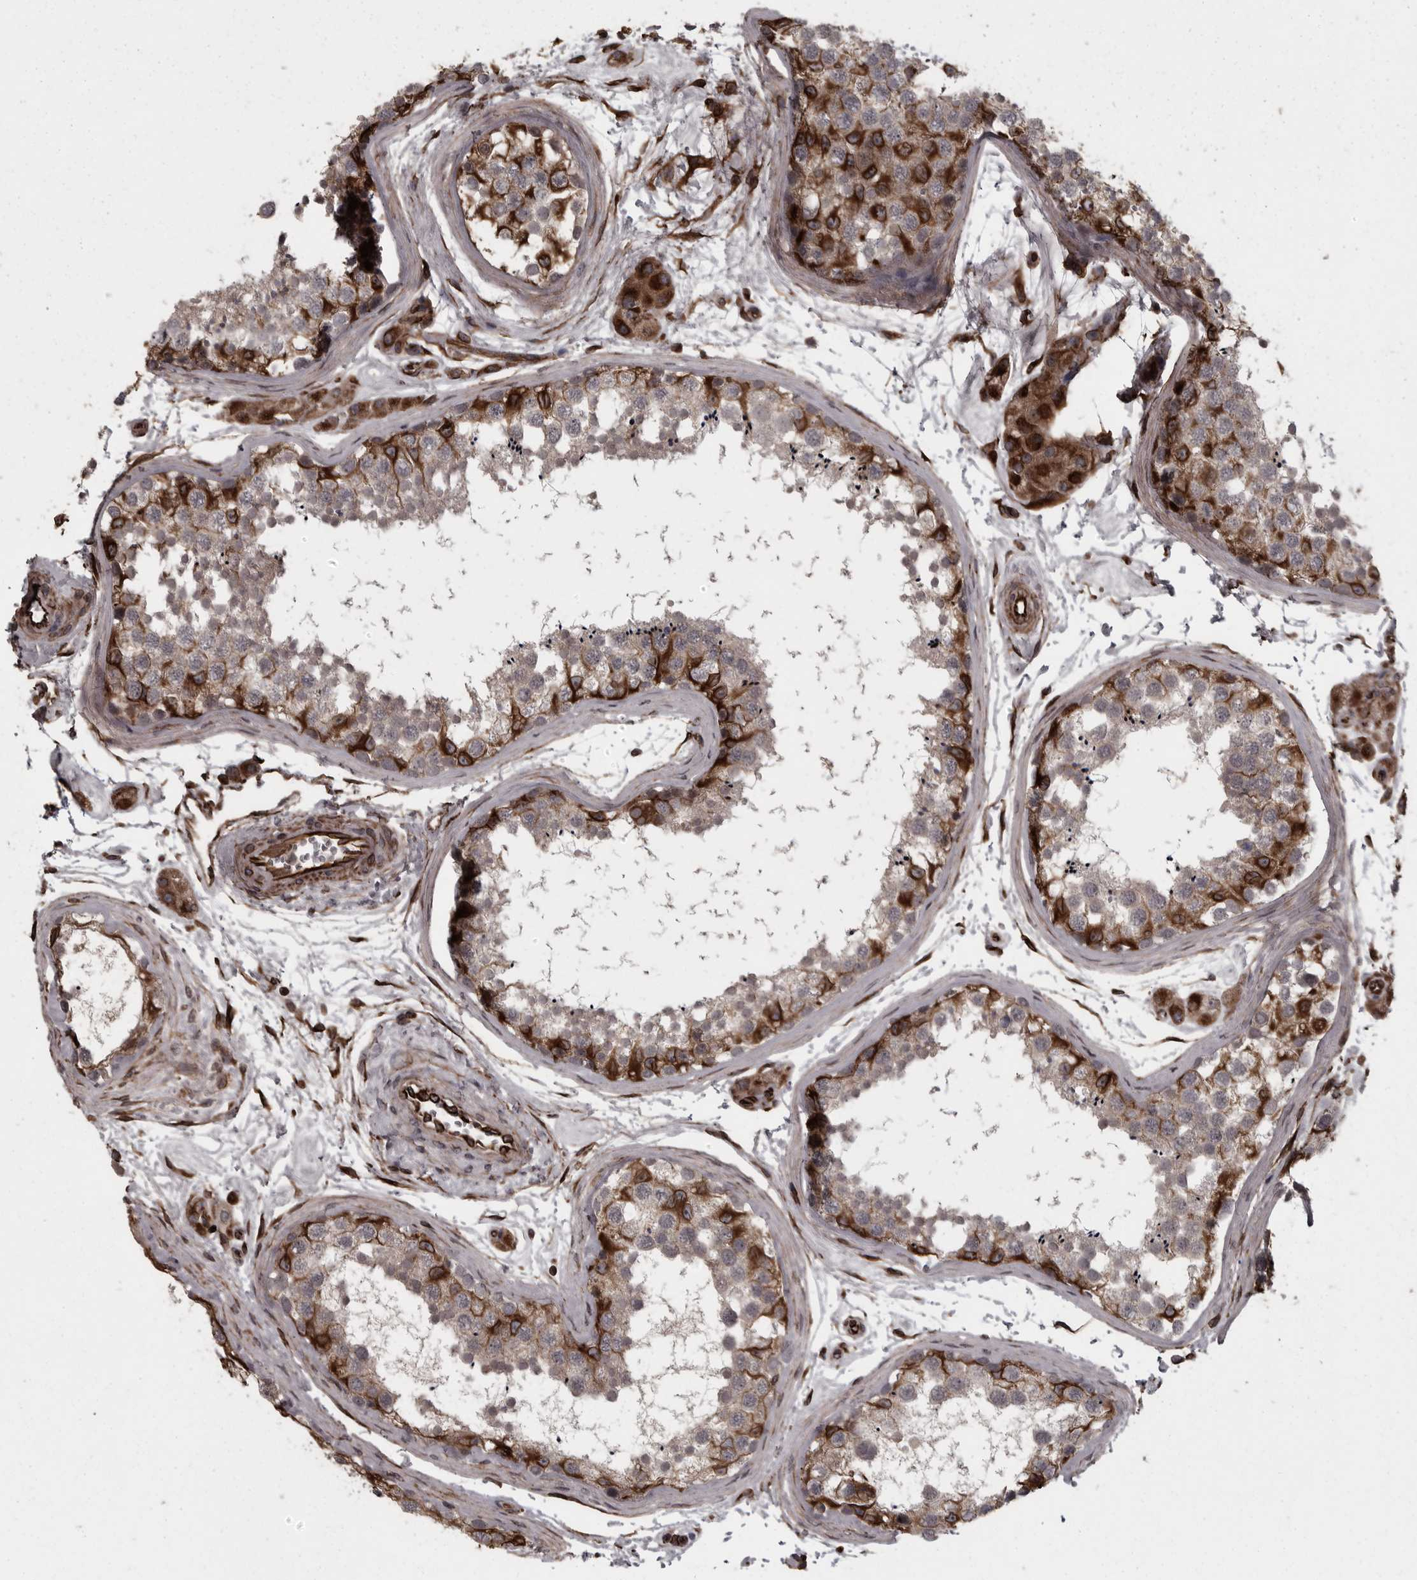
{"staining": {"intensity": "strong", "quantity": "25%-75%", "location": "cytoplasmic/membranous"}, "tissue": "testis", "cell_type": "Cells in seminiferous ducts", "image_type": "normal", "snomed": [{"axis": "morphology", "description": "Normal tissue, NOS"}, {"axis": "topography", "description": "Testis"}], "caption": "The histopathology image reveals immunohistochemical staining of unremarkable testis. There is strong cytoplasmic/membranous positivity is appreciated in approximately 25%-75% of cells in seminiferous ducts. The staining was performed using DAB (3,3'-diaminobenzidine), with brown indicating positive protein expression. Nuclei are stained blue with hematoxylin.", "gene": "FAAP100", "patient": {"sex": "male", "age": 56}}